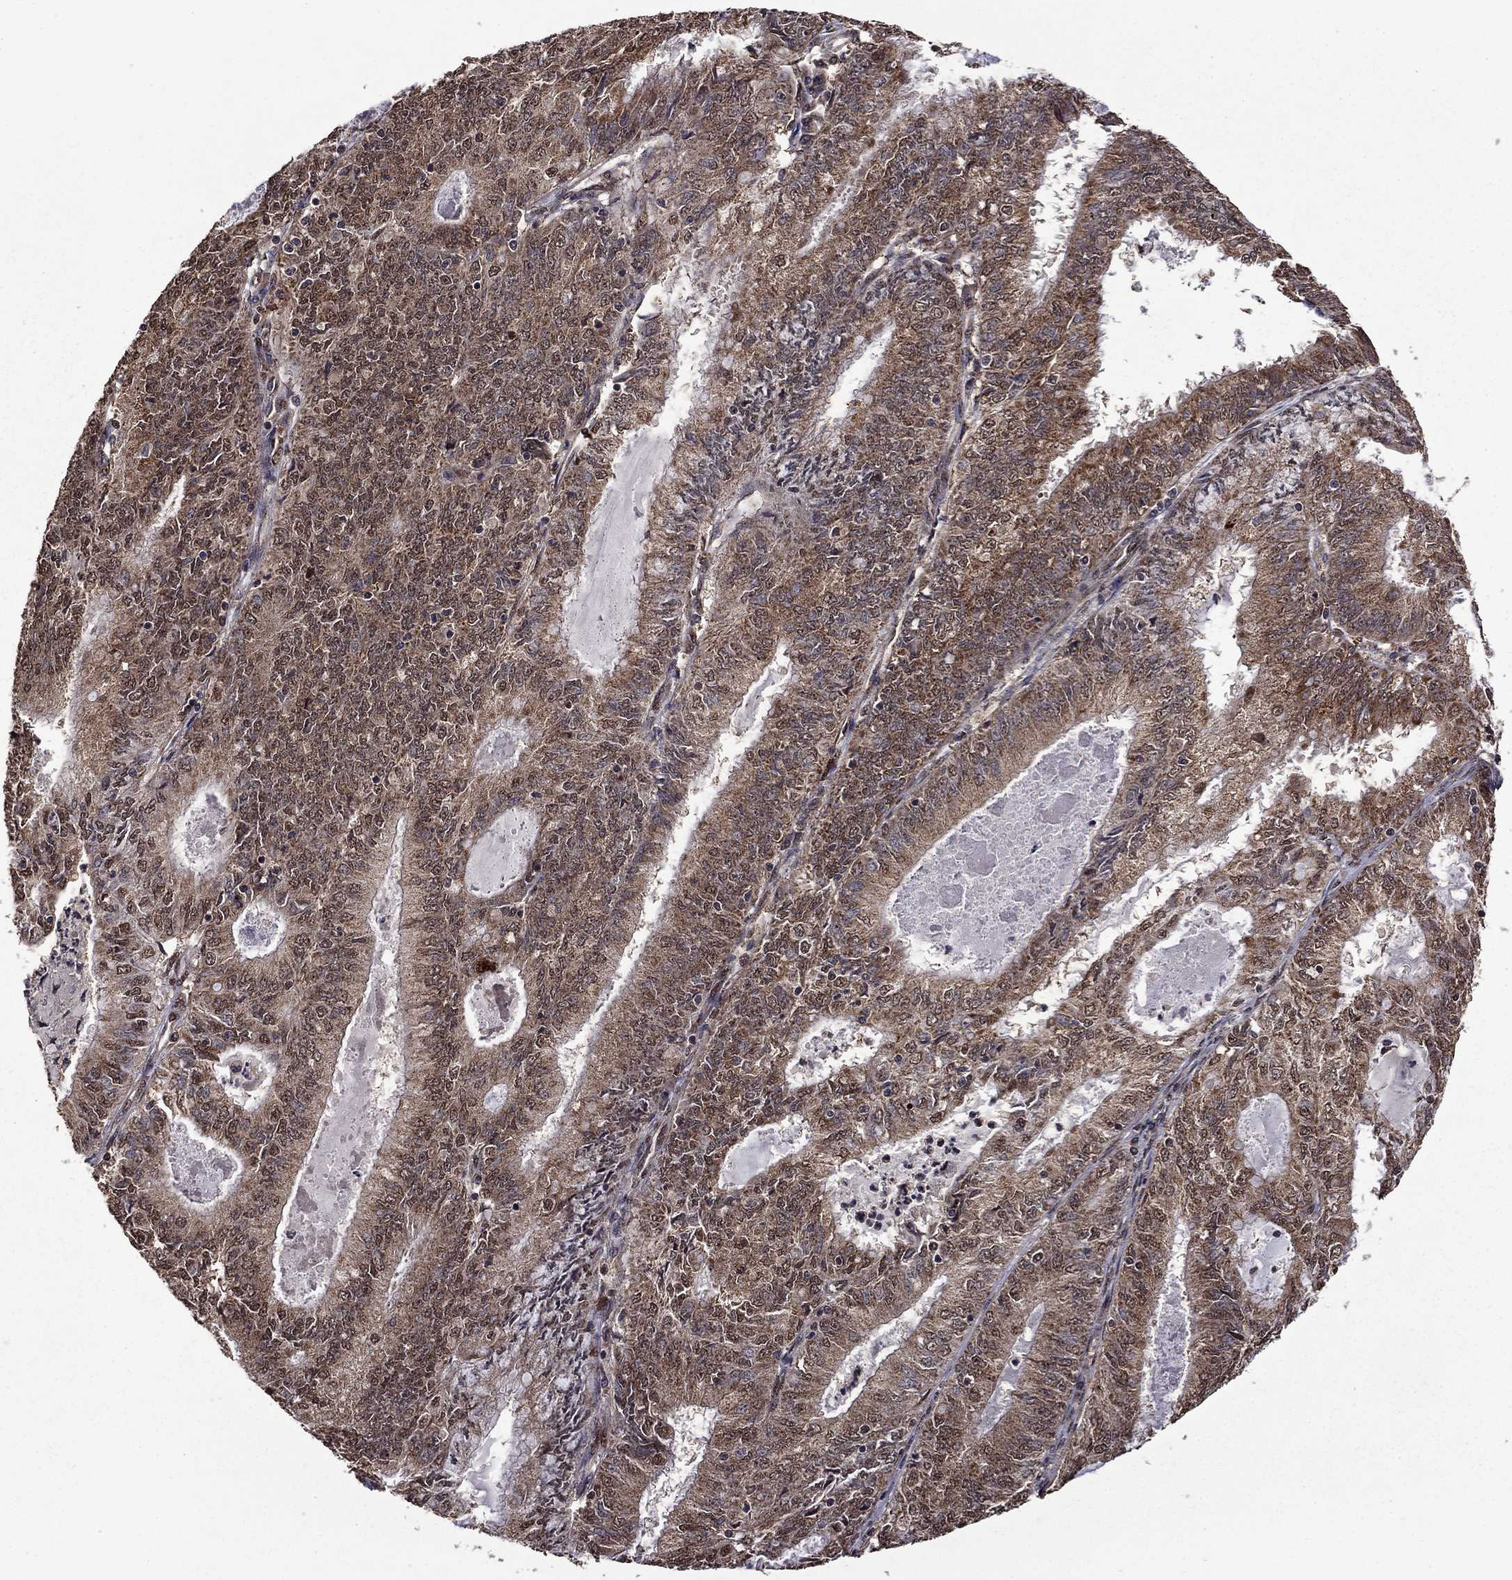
{"staining": {"intensity": "moderate", "quantity": ">75%", "location": "cytoplasmic/membranous,nuclear"}, "tissue": "endometrial cancer", "cell_type": "Tumor cells", "image_type": "cancer", "snomed": [{"axis": "morphology", "description": "Adenocarcinoma, NOS"}, {"axis": "topography", "description": "Endometrium"}], "caption": "Human endometrial adenocarcinoma stained for a protein (brown) shows moderate cytoplasmic/membranous and nuclear positive positivity in approximately >75% of tumor cells.", "gene": "ITM2B", "patient": {"sex": "female", "age": 57}}